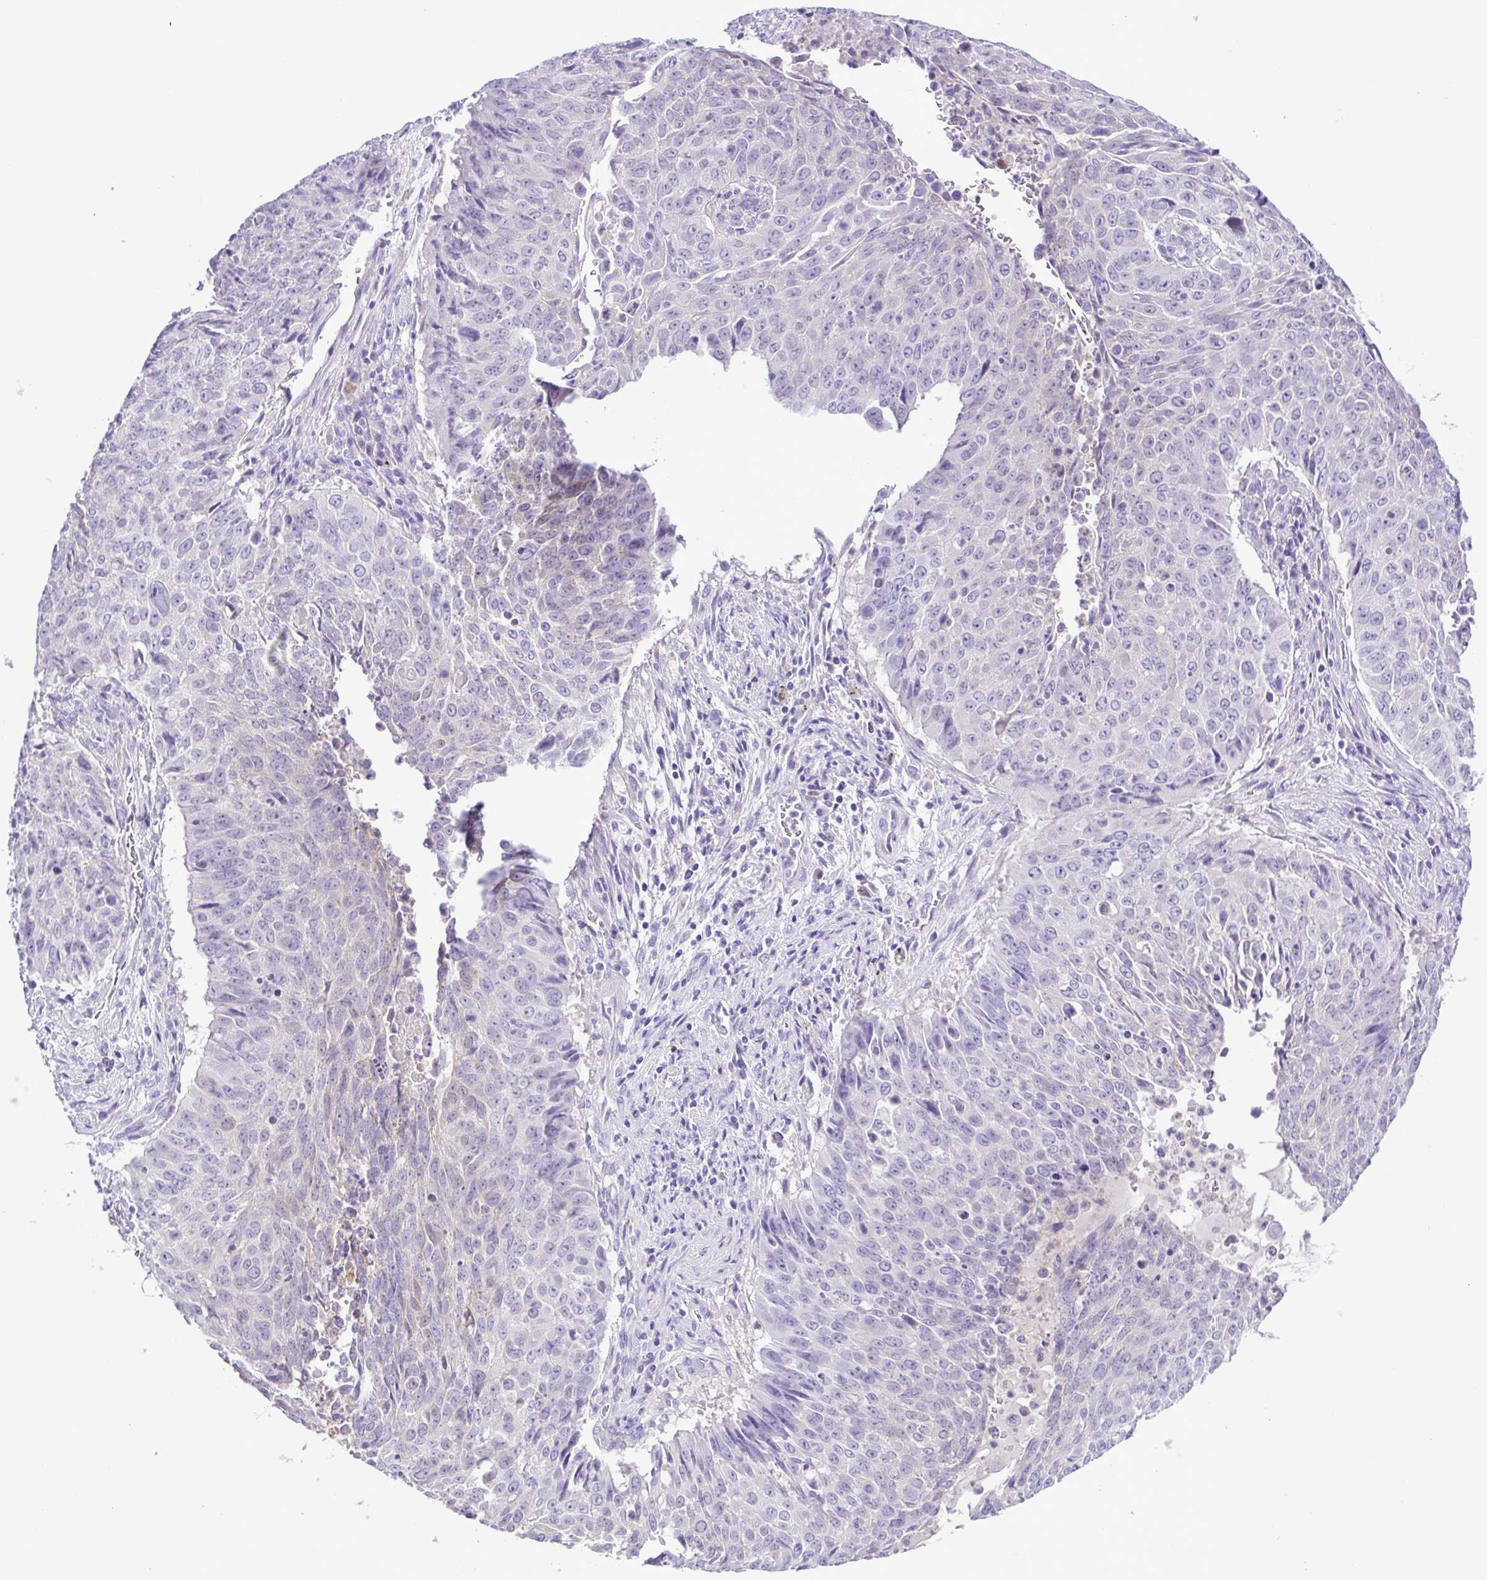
{"staining": {"intensity": "negative", "quantity": "none", "location": "none"}, "tissue": "lung cancer", "cell_type": "Tumor cells", "image_type": "cancer", "snomed": [{"axis": "morphology", "description": "Normal tissue, NOS"}, {"axis": "morphology", "description": "Squamous cell carcinoma, NOS"}, {"axis": "topography", "description": "Bronchus"}, {"axis": "topography", "description": "Lung"}], "caption": "IHC micrograph of neoplastic tissue: human squamous cell carcinoma (lung) stained with DAB demonstrates no significant protein expression in tumor cells. (IHC, brightfield microscopy, high magnification).", "gene": "SYT1", "patient": {"sex": "male", "age": 64}}